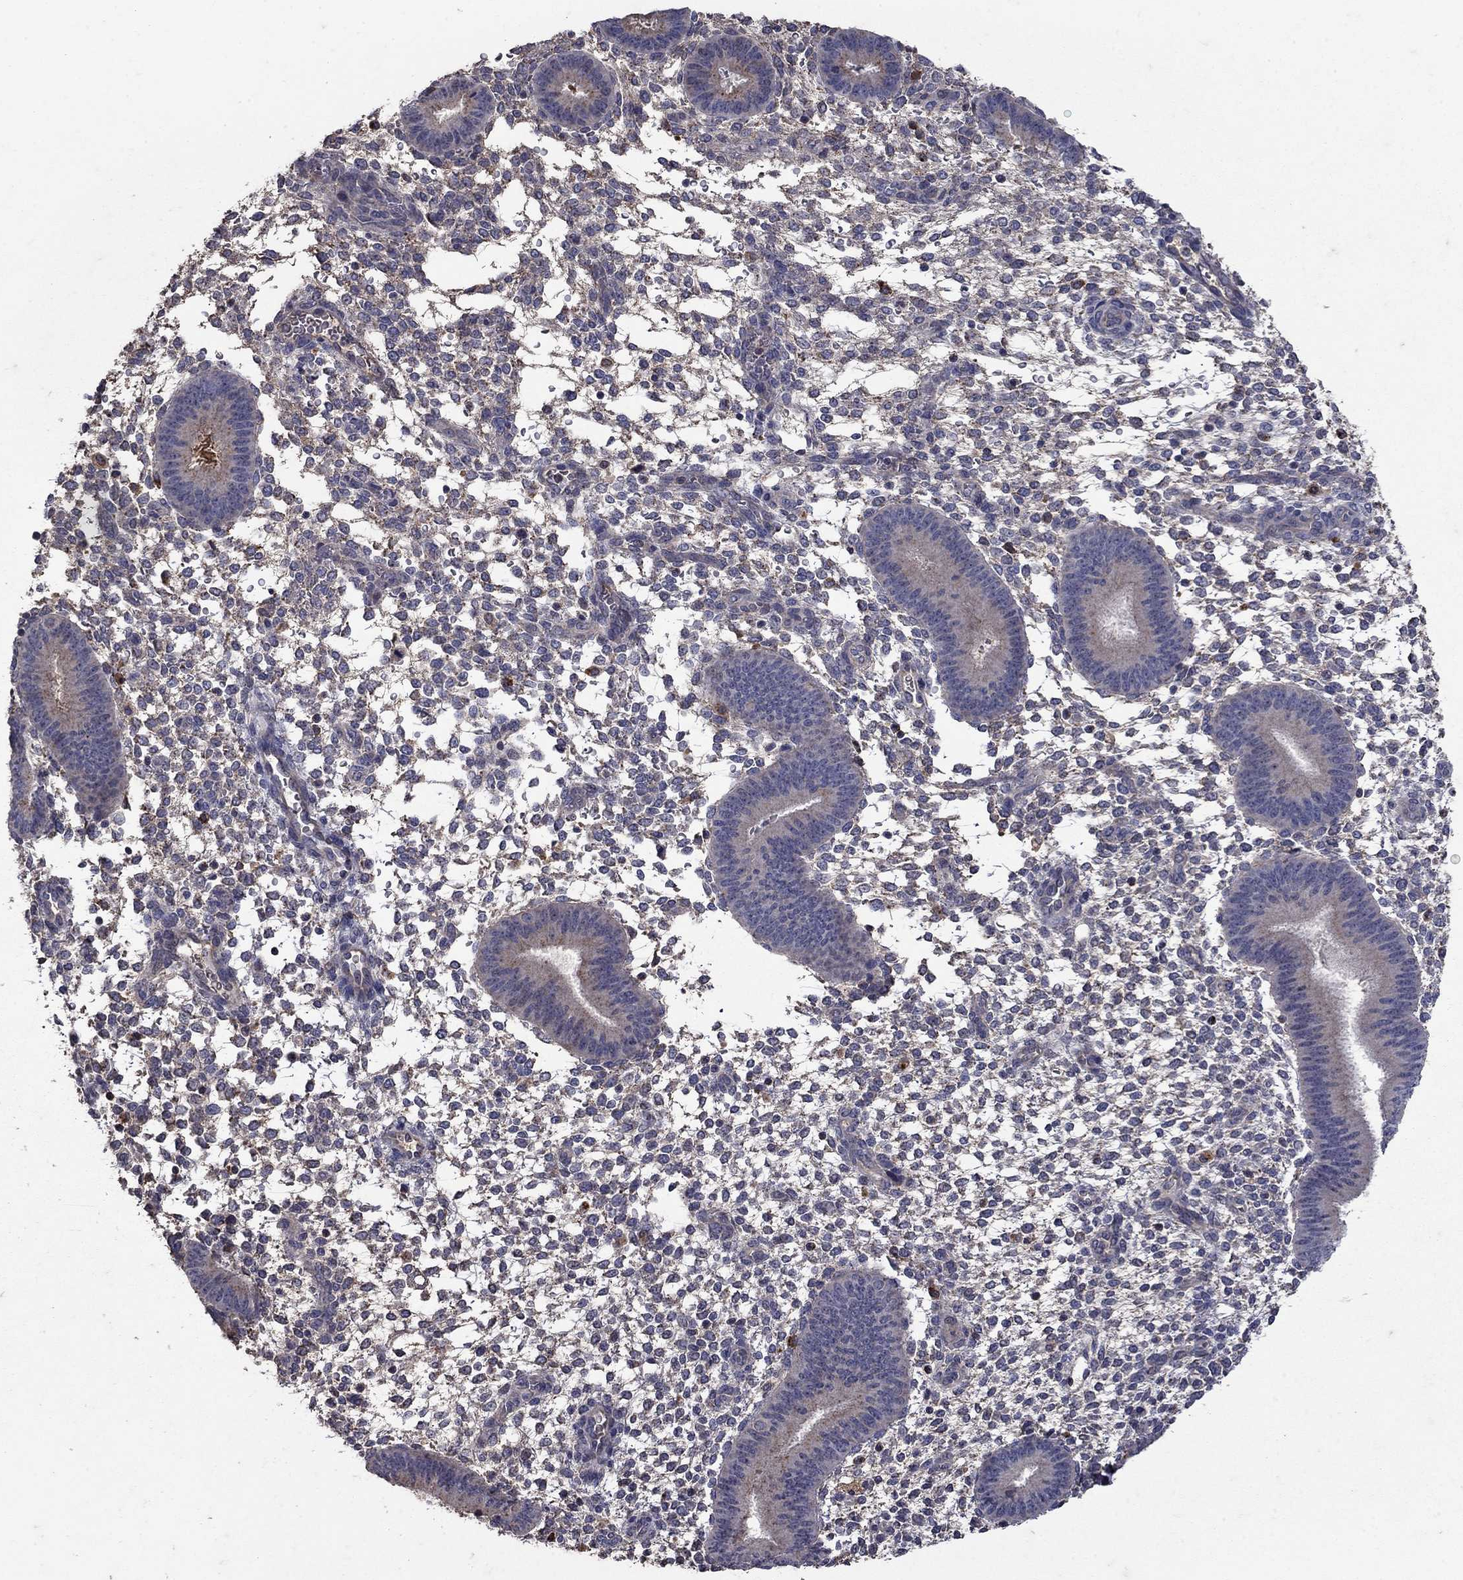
{"staining": {"intensity": "negative", "quantity": "none", "location": "none"}, "tissue": "endometrium", "cell_type": "Cells in endometrial stroma", "image_type": "normal", "snomed": [{"axis": "morphology", "description": "Normal tissue, NOS"}, {"axis": "topography", "description": "Endometrium"}], "caption": "Immunohistochemistry image of benign human endometrium stained for a protein (brown), which reveals no positivity in cells in endometrial stroma. (Brightfield microscopy of DAB immunohistochemistry (IHC) at high magnification).", "gene": "NPC2", "patient": {"sex": "female", "age": 39}}